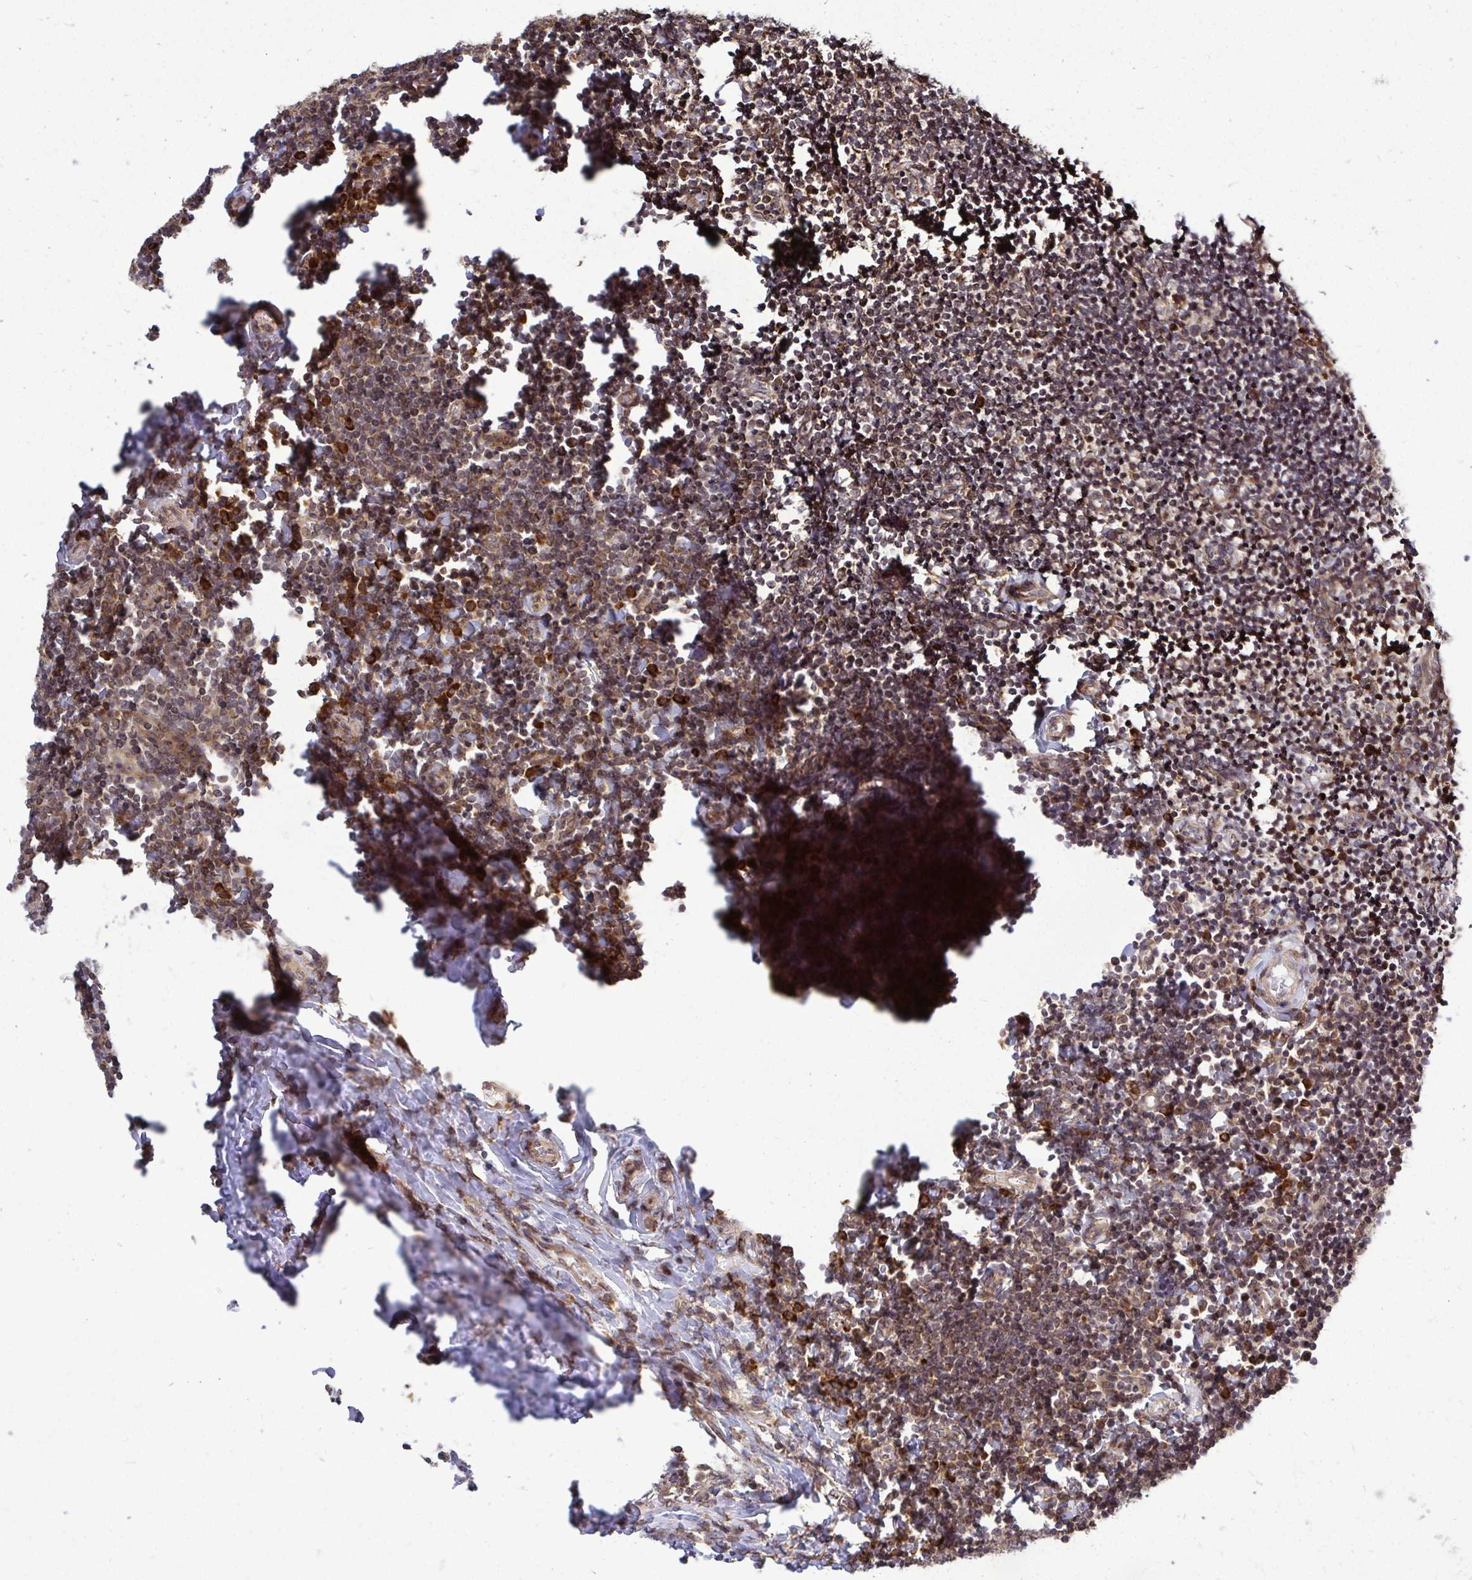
{"staining": {"intensity": "moderate", "quantity": ">75%", "location": "cytoplasmic/membranous"}, "tissue": "tonsil", "cell_type": "Germinal center cells", "image_type": "normal", "snomed": [{"axis": "morphology", "description": "Normal tissue, NOS"}, {"axis": "topography", "description": "Tonsil"}], "caption": "Immunohistochemistry (DAB) staining of unremarkable tonsil exhibits moderate cytoplasmic/membranous protein staining in about >75% of germinal center cells.", "gene": "FMR1", "patient": {"sex": "female", "age": 10}}